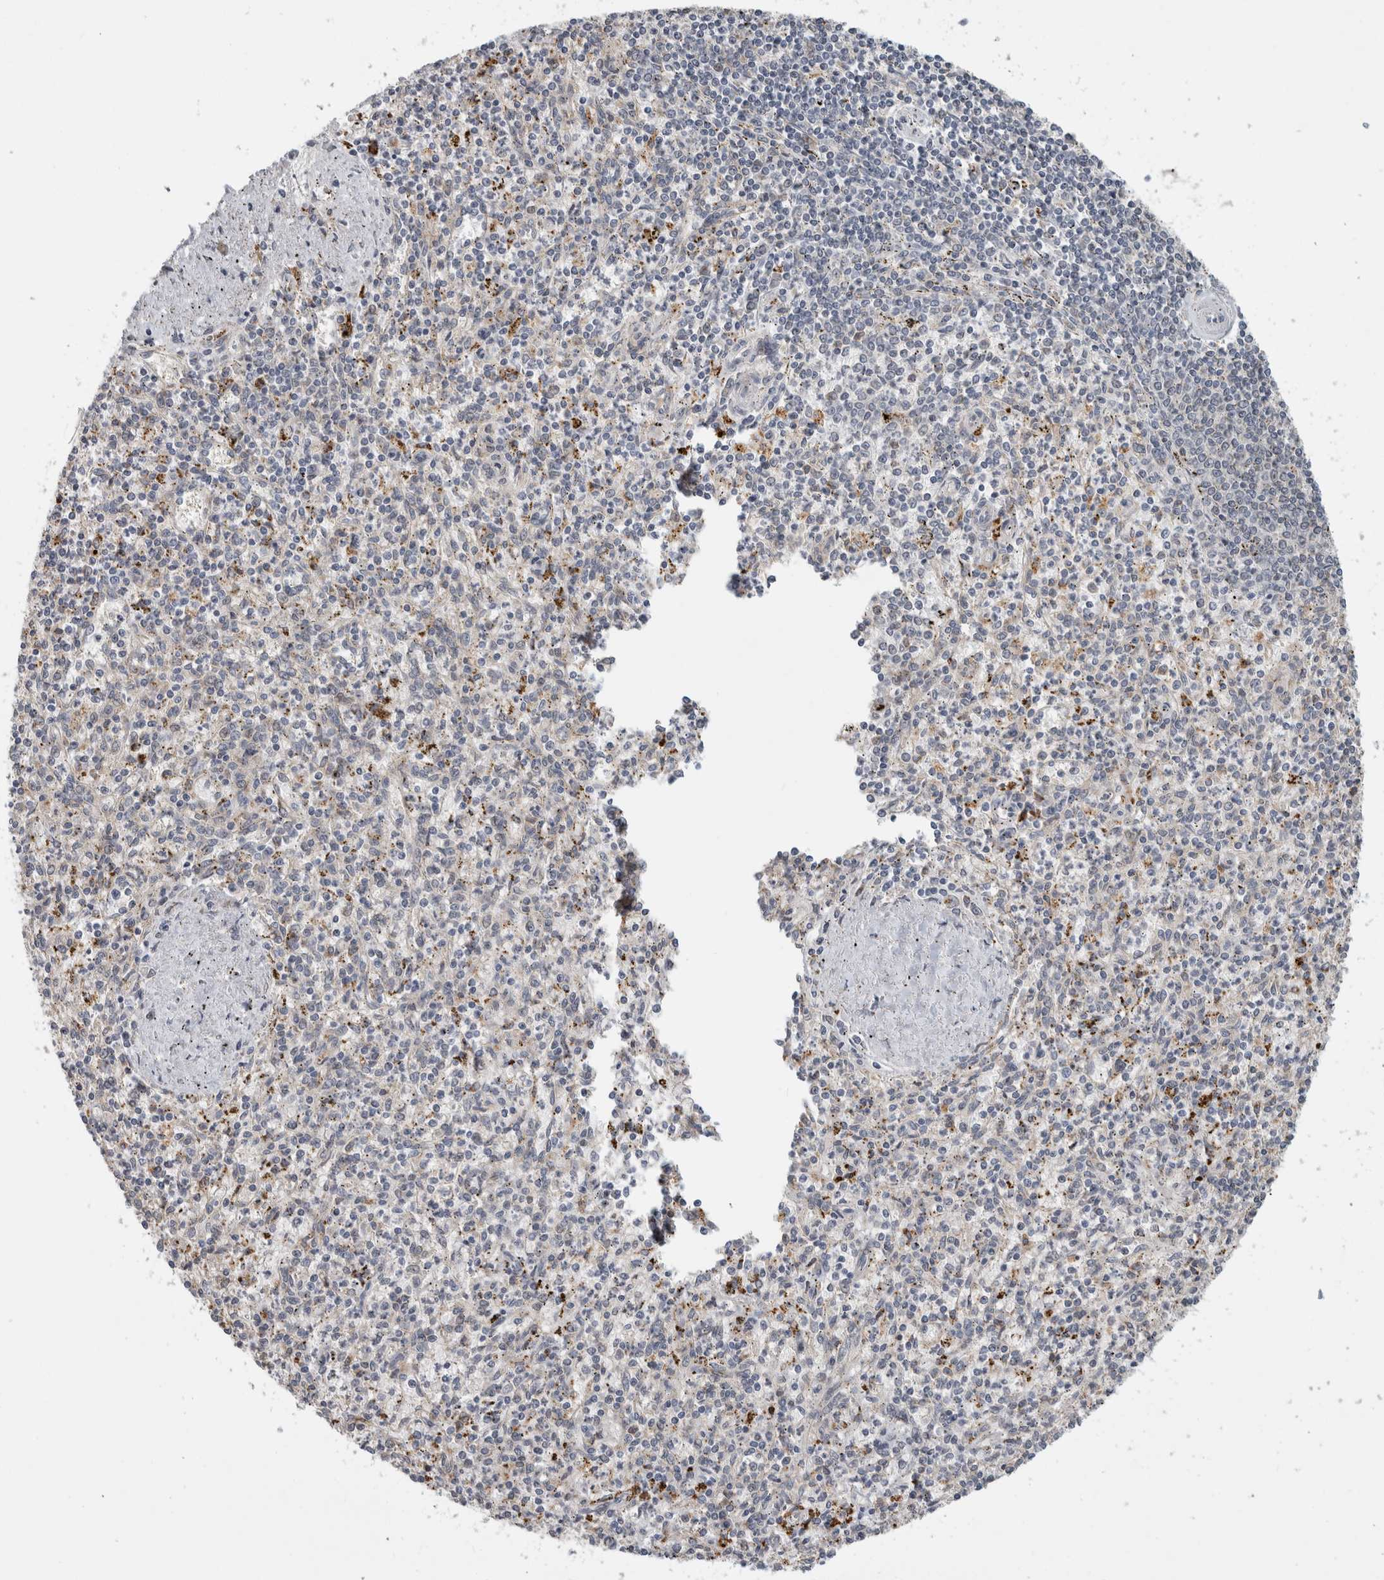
{"staining": {"intensity": "negative", "quantity": "none", "location": "none"}, "tissue": "spleen", "cell_type": "Cells in red pulp", "image_type": "normal", "snomed": [{"axis": "morphology", "description": "Normal tissue, NOS"}, {"axis": "topography", "description": "Spleen"}], "caption": "There is no significant staining in cells in red pulp of spleen. (DAB (3,3'-diaminobenzidine) immunohistochemistry (IHC) visualized using brightfield microscopy, high magnification).", "gene": "NAB2", "patient": {"sex": "male", "age": 72}}